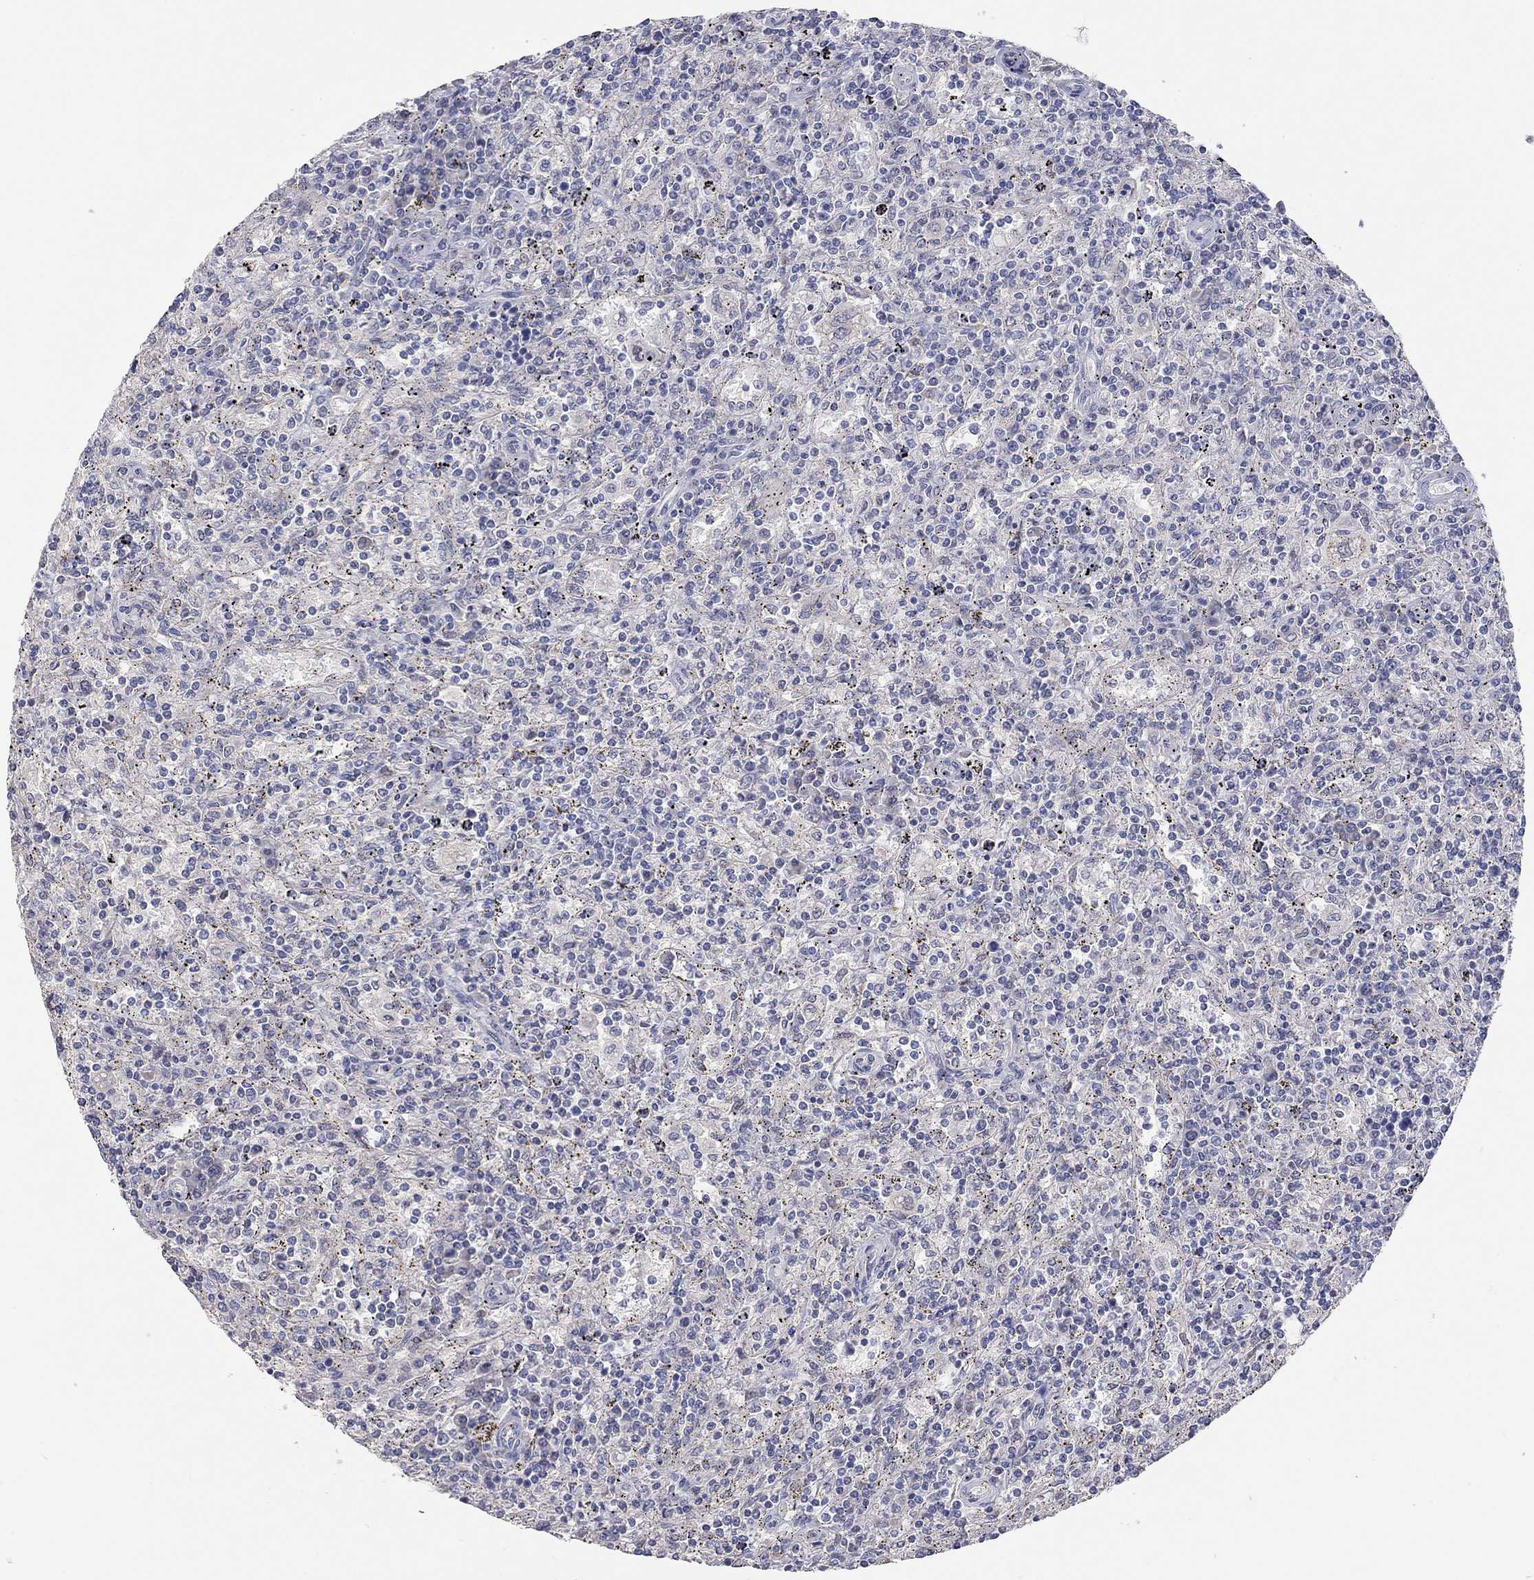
{"staining": {"intensity": "negative", "quantity": "none", "location": "none"}, "tissue": "lymphoma", "cell_type": "Tumor cells", "image_type": "cancer", "snomed": [{"axis": "morphology", "description": "Malignant lymphoma, non-Hodgkin's type, Low grade"}, {"axis": "topography", "description": "Spleen"}], "caption": "Protein analysis of low-grade malignant lymphoma, non-Hodgkin's type displays no significant staining in tumor cells.", "gene": "PAPSS2", "patient": {"sex": "male", "age": 62}}